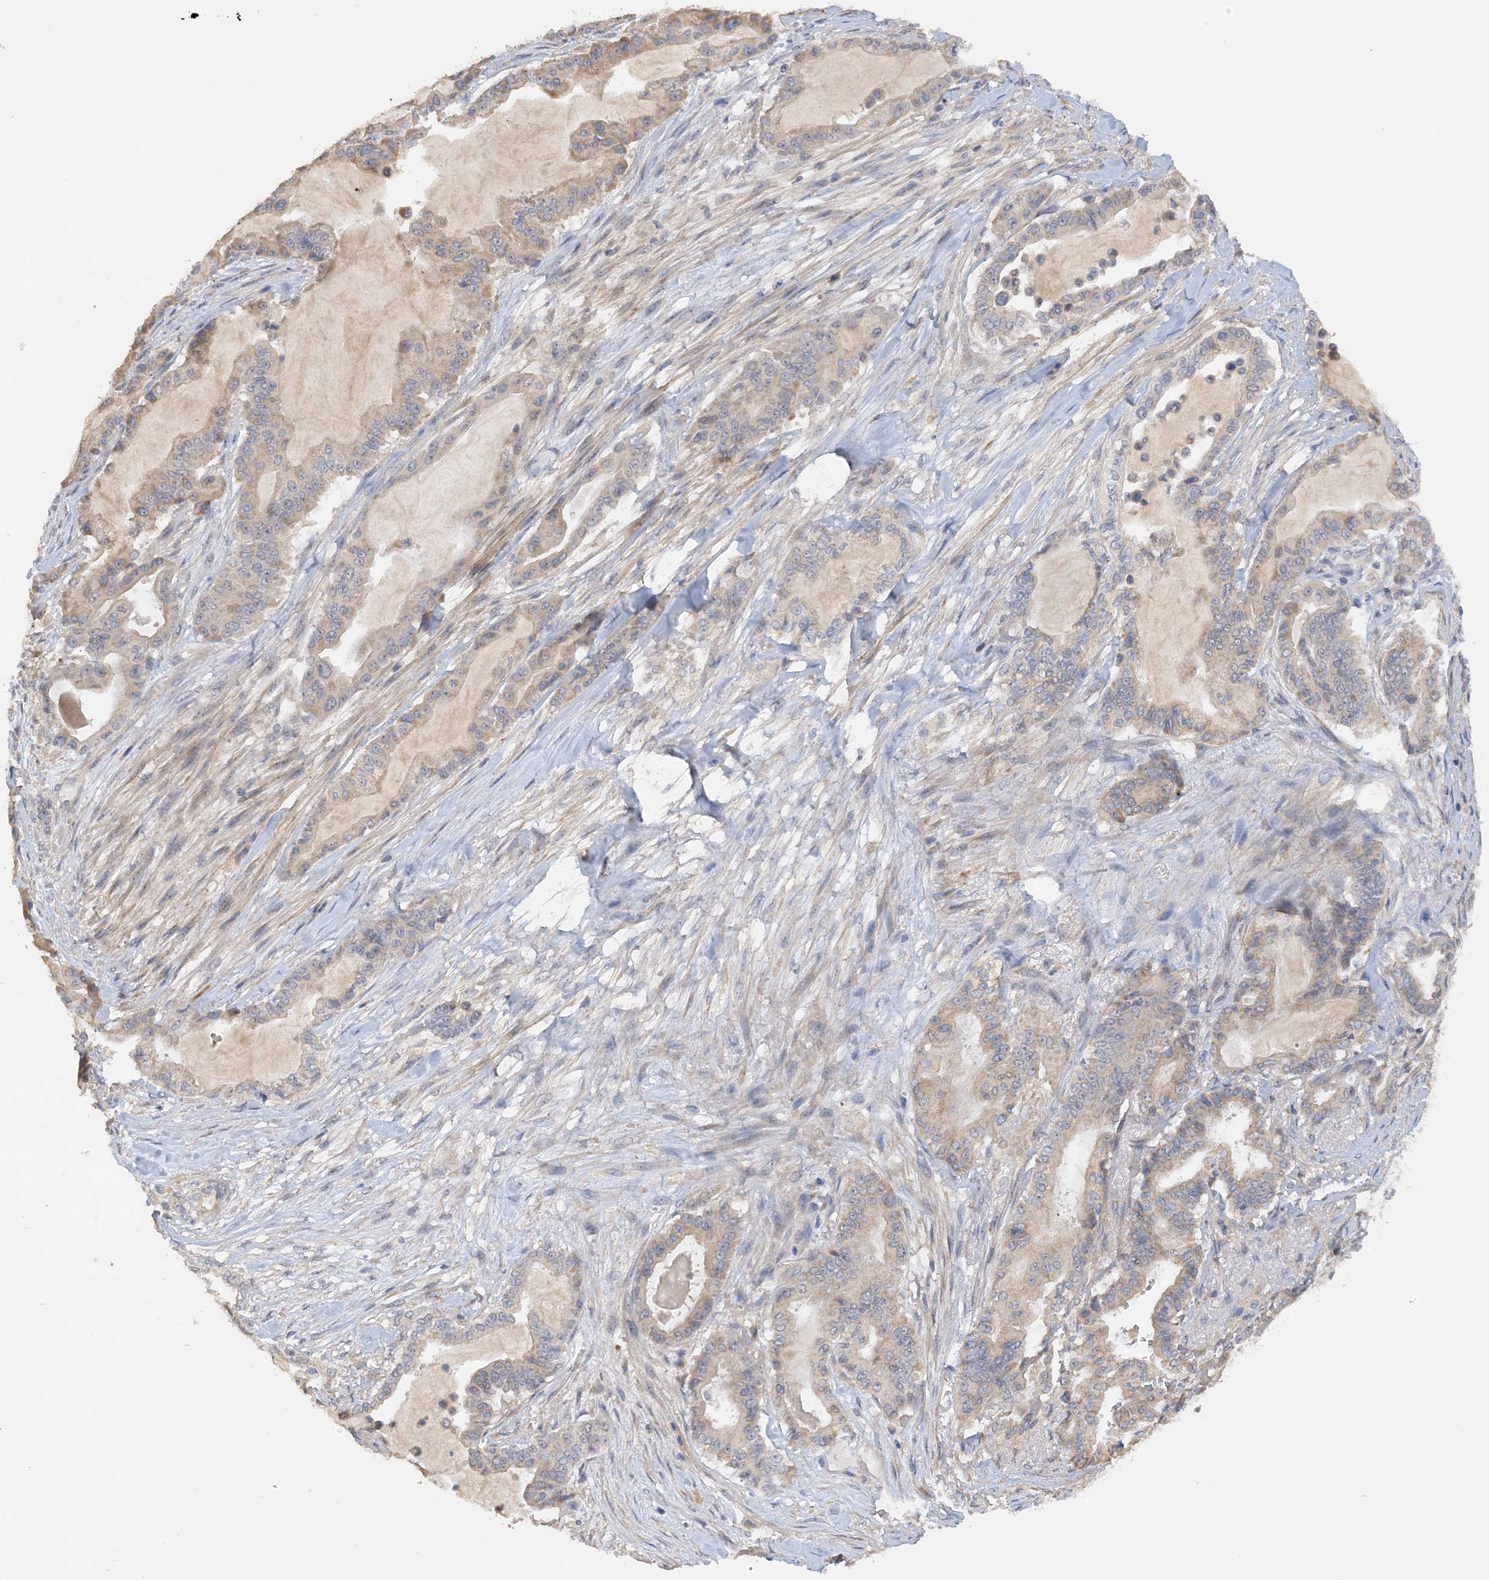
{"staining": {"intensity": "weak", "quantity": "<25%", "location": "cytoplasmic/membranous"}, "tissue": "pancreatic cancer", "cell_type": "Tumor cells", "image_type": "cancer", "snomed": [{"axis": "morphology", "description": "Adenocarcinoma, NOS"}, {"axis": "topography", "description": "Pancreas"}], "caption": "IHC image of human pancreatic adenocarcinoma stained for a protein (brown), which exhibits no expression in tumor cells.", "gene": "GRINA", "patient": {"sex": "male", "age": 63}}